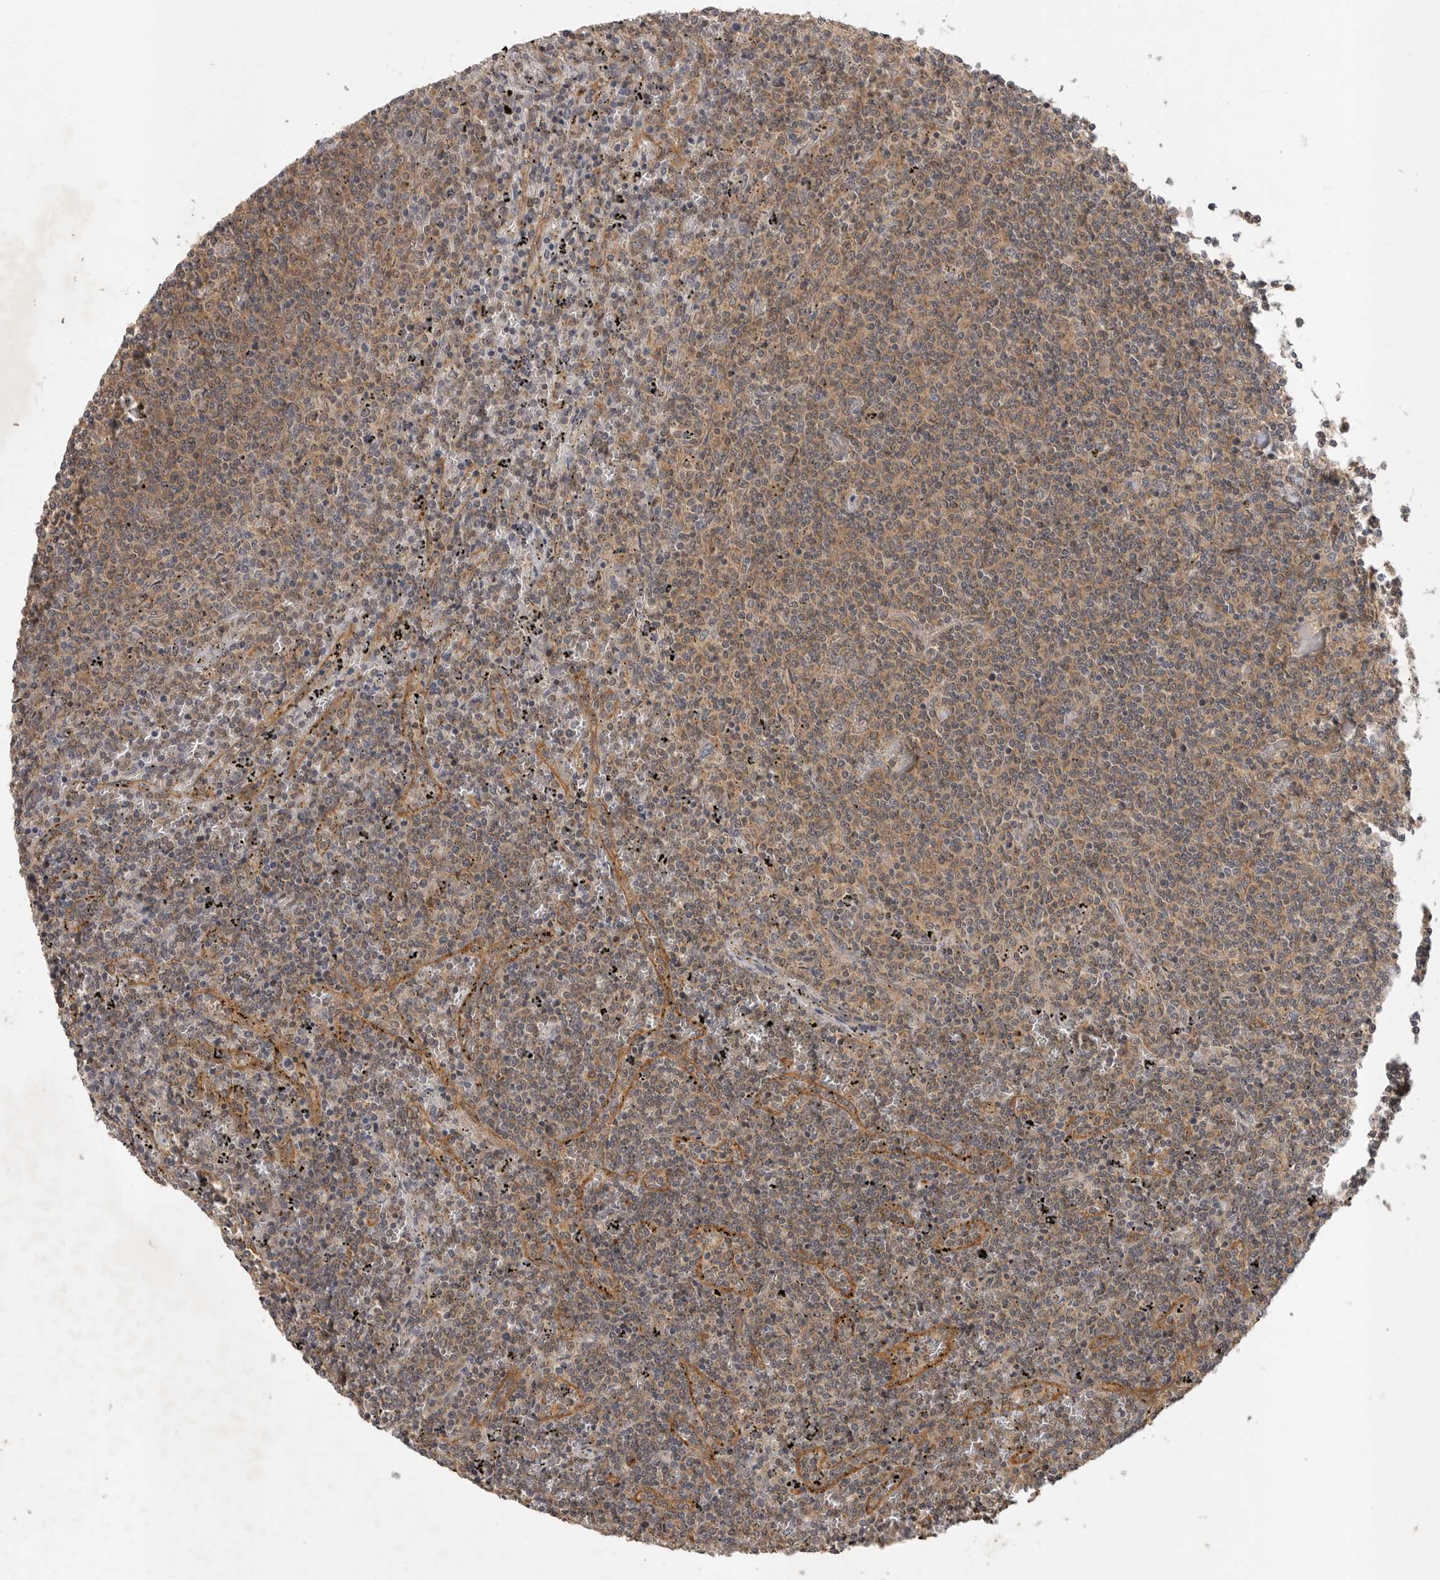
{"staining": {"intensity": "moderate", "quantity": ">75%", "location": "cytoplasmic/membranous"}, "tissue": "lymphoma", "cell_type": "Tumor cells", "image_type": "cancer", "snomed": [{"axis": "morphology", "description": "Malignant lymphoma, non-Hodgkin's type, Low grade"}, {"axis": "topography", "description": "Spleen"}], "caption": "Protein expression analysis of human low-grade malignant lymphoma, non-Hodgkin's type reveals moderate cytoplasmic/membranous expression in about >75% of tumor cells. (Stains: DAB (3,3'-diaminobenzidine) in brown, nuclei in blue, Microscopy: brightfield microscopy at high magnification).", "gene": "OSBPL9", "patient": {"sex": "female", "age": 50}}